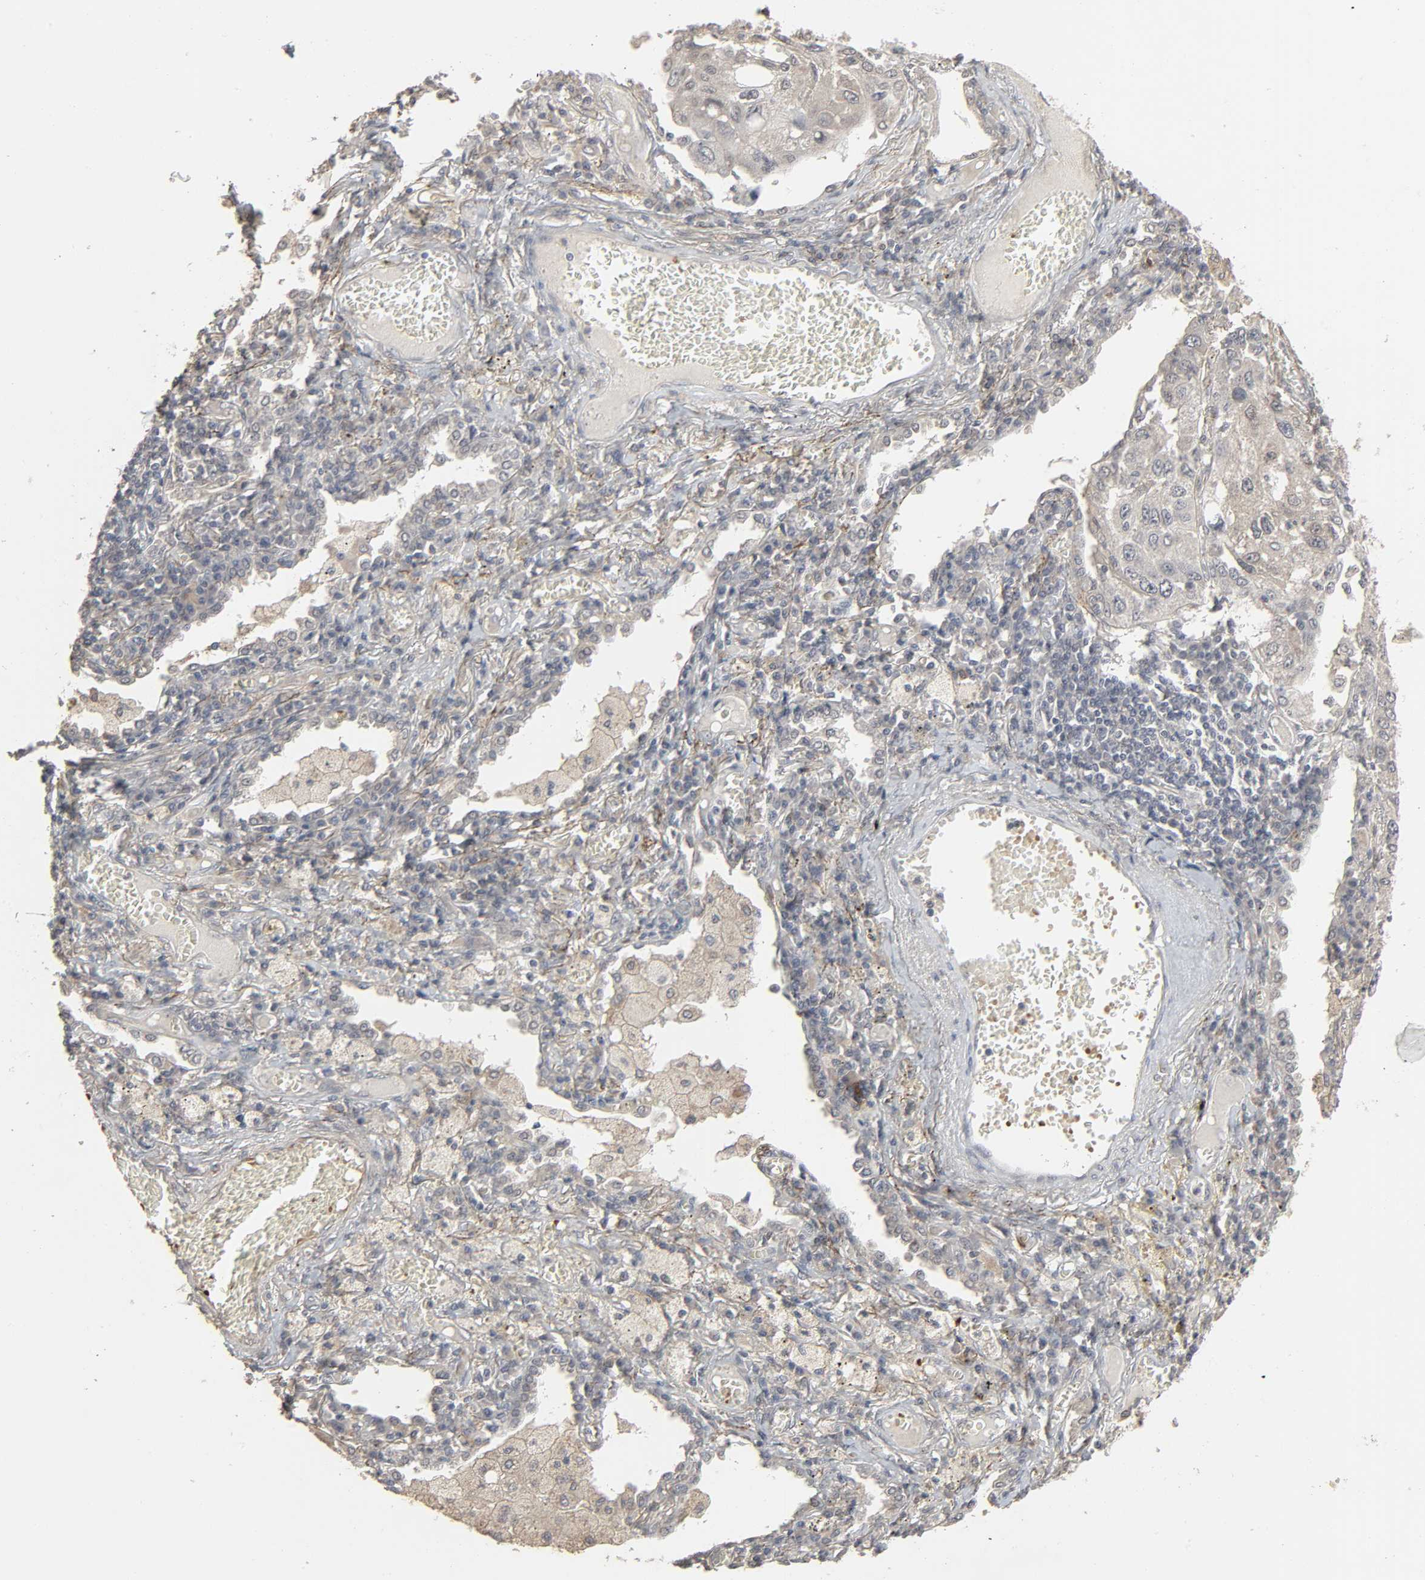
{"staining": {"intensity": "negative", "quantity": "none", "location": "none"}, "tissue": "lung cancer", "cell_type": "Tumor cells", "image_type": "cancer", "snomed": [{"axis": "morphology", "description": "Squamous cell carcinoma, NOS"}, {"axis": "topography", "description": "Lung"}], "caption": "Tumor cells show no significant protein positivity in lung cancer (squamous cell carcinoma).", "gene": "ZNF222", "patient": {"sex": "male", "age": 71}}